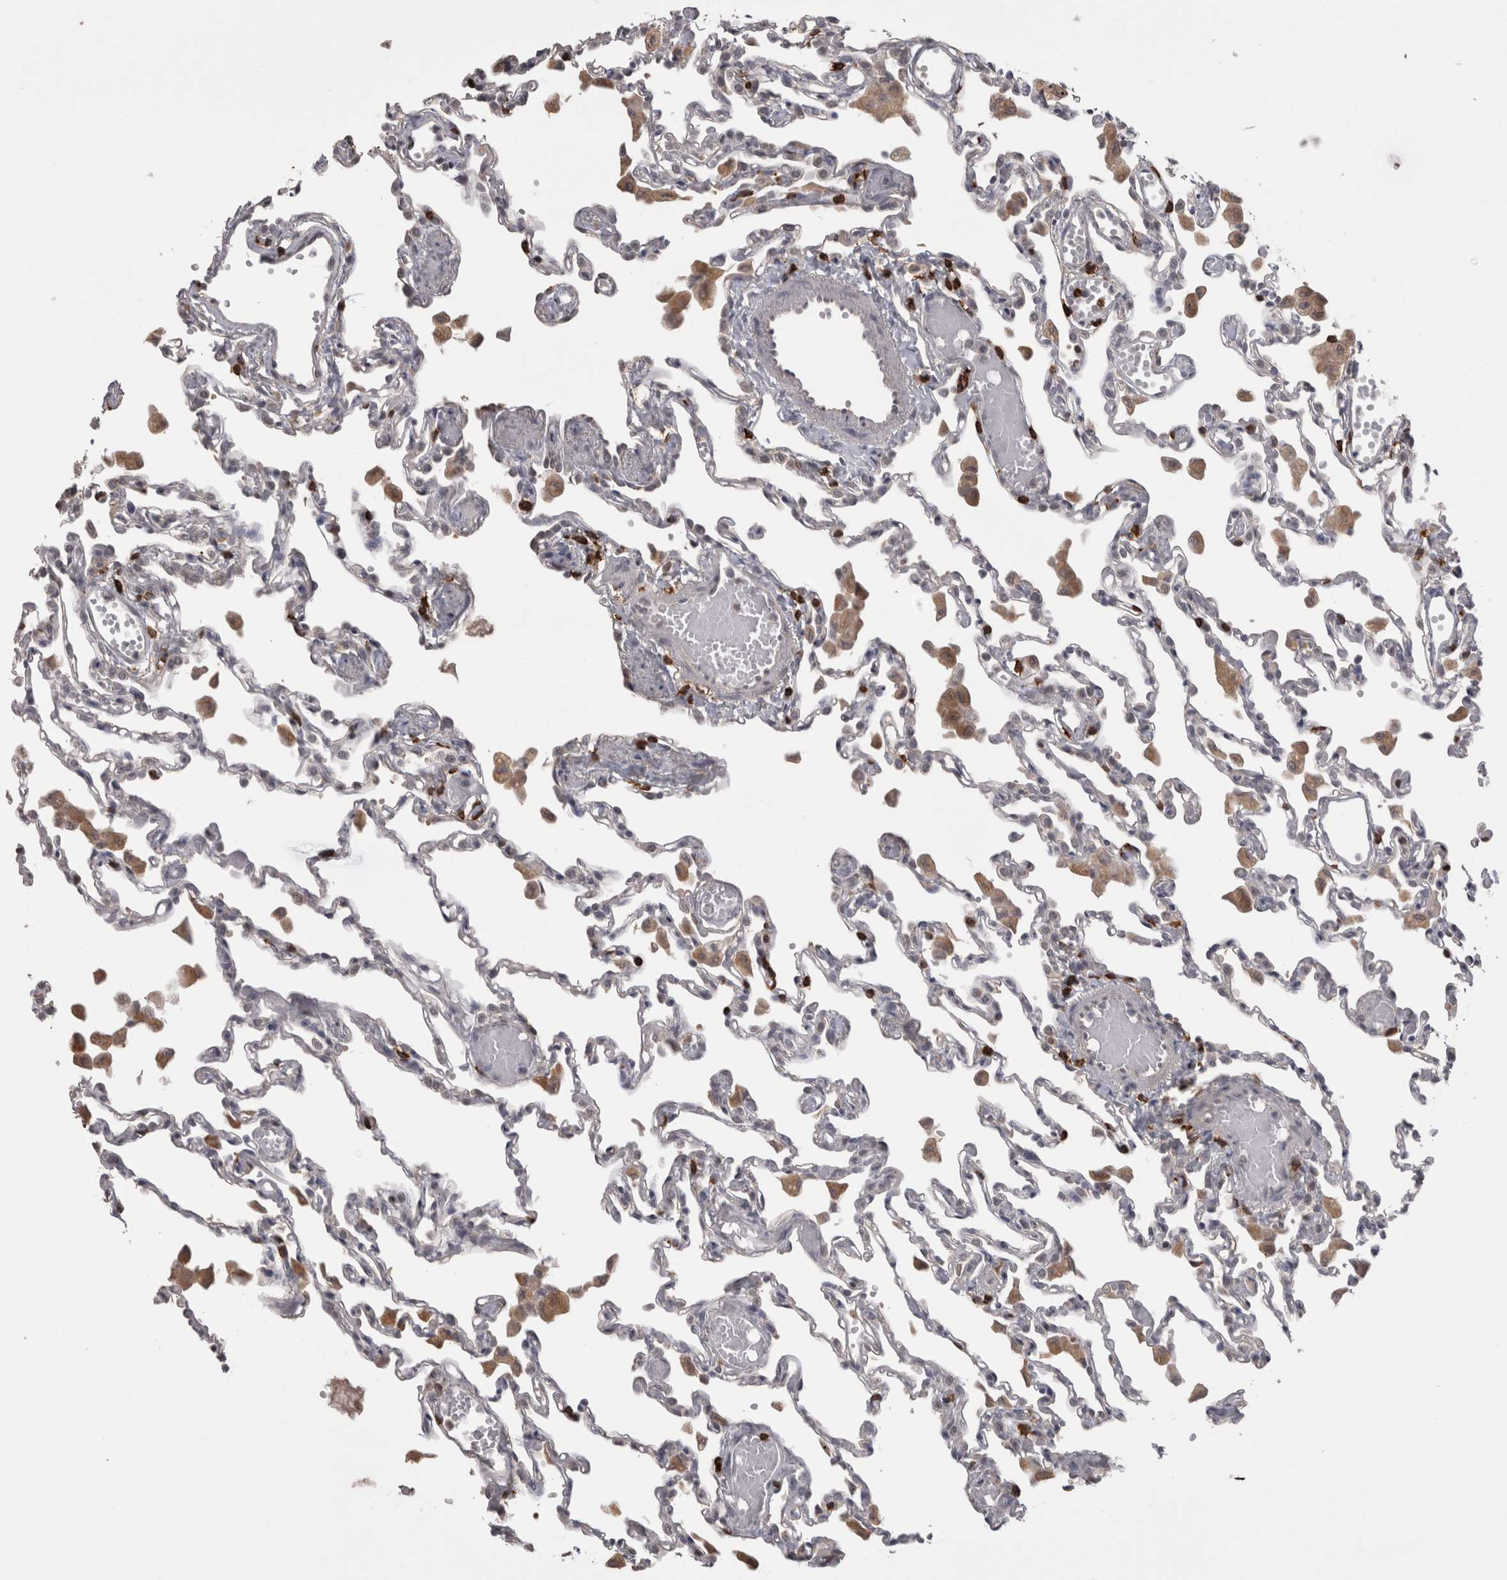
{"staining": {"intensity": "negative", "quantity": "none", "location": "none"}, "tissue": "lung", "cell_type": "Alveolar cells", "image_type": "normal", "snomed": [{"axis": "morphology", "description": "Normal tissue, NOS"}, {"axis": "topography", "description": "Bronchus"}, {"axis": "topography", "description": "Lung"}], "caption": "A histopathology image of lung stained for a protein displays no brown staining in alveolar cells. Nuclei are stained in blue.", "gene": "SKAP1", "patient": {"sex": "female", "age": 49}}